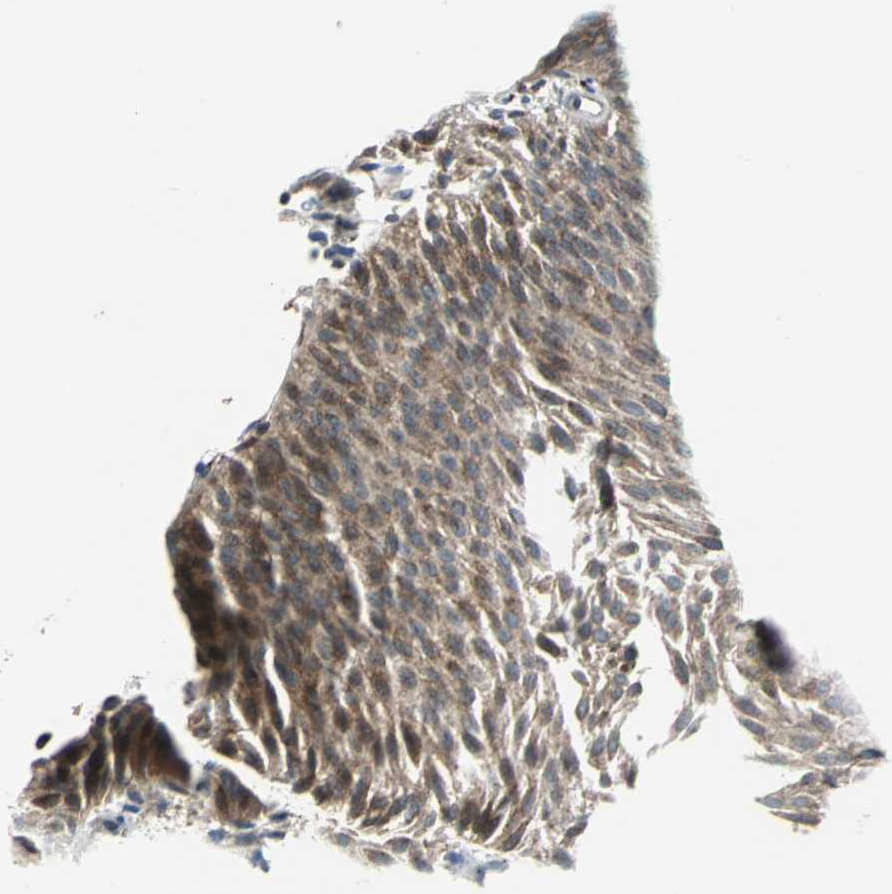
{"staining": {"intensity": "moderate", "quantity": ">75%", "location": "cytoplasmic/membranous"}, "tissue": "urothelial cancer", "cell_type": "Tumor cells", "image_type": "cancer", "snomed": [{"axis": "morphology", "description": "Urothelial carcinoma, Low grade"}, {"axis": "topography", "description": "Urinary bladder"}], "caption": "A photomicrograph of low-grade urothelial carcinoma stained for a protein shows moderate cytoplasmic/membranous brown staining in tumor cells. The staining was performed using DAB (3,3'-diaminobenzidine), with brown indicating positive protein expression. Nuclei are stained blue with hematoxylin.", "gene": "HTATIP2", "patient": {"sex": "female", "age": 60}}